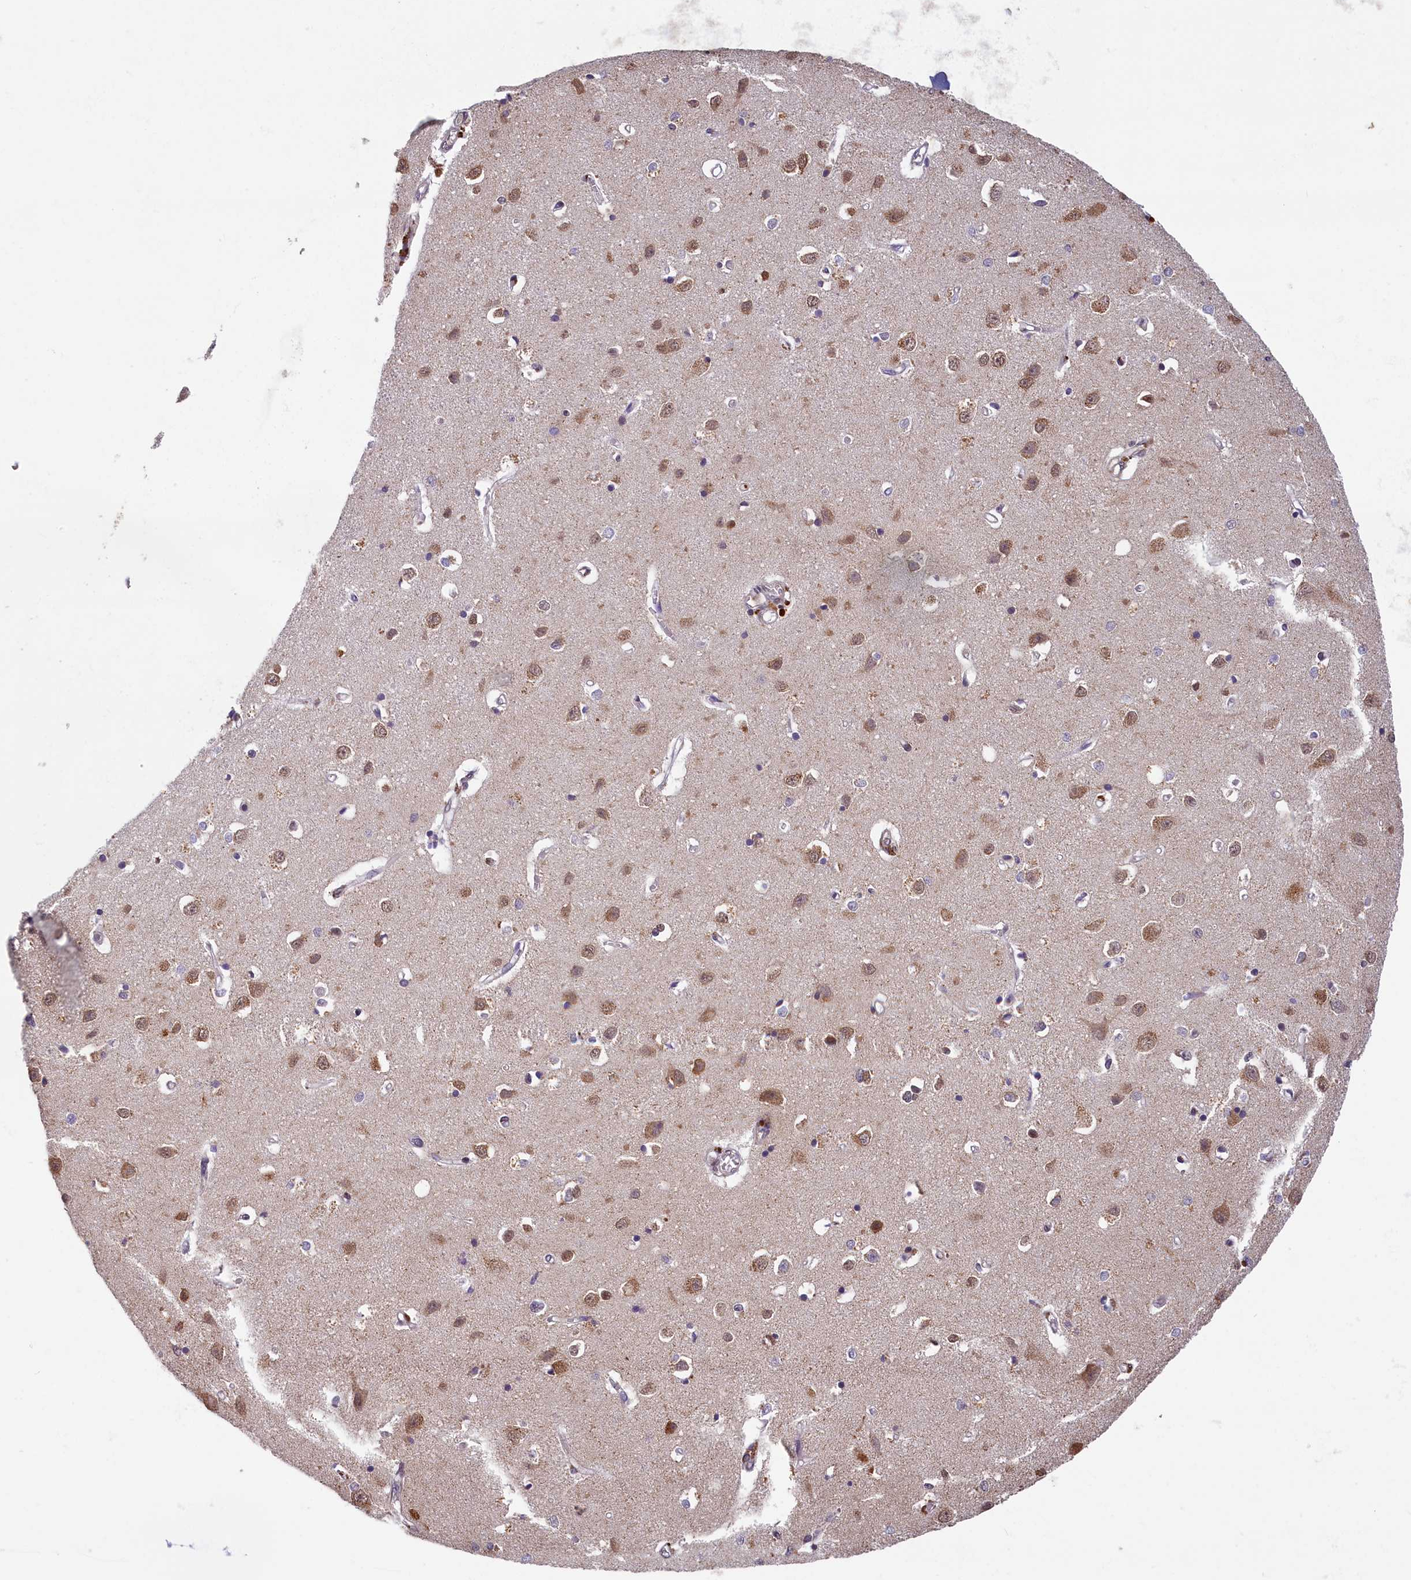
{"staining": {"intensity": "negative", "quantity": "none", "location": "none"}, "tissue": "cerebral cortex", "cell_type": "Endothelial cells", "image_type": "normal", "snomed": [{"axis": "morphology", "description": "Normal tissue, NOS"}, {"axis": "topography", "description": "Cerebral cortex"}], "caption": "Endothelial cells are negative for brown protein staining in normal cerebral cortex.", "gene": "KCNK6", "patient": {"sex": "female", "age": 64}}